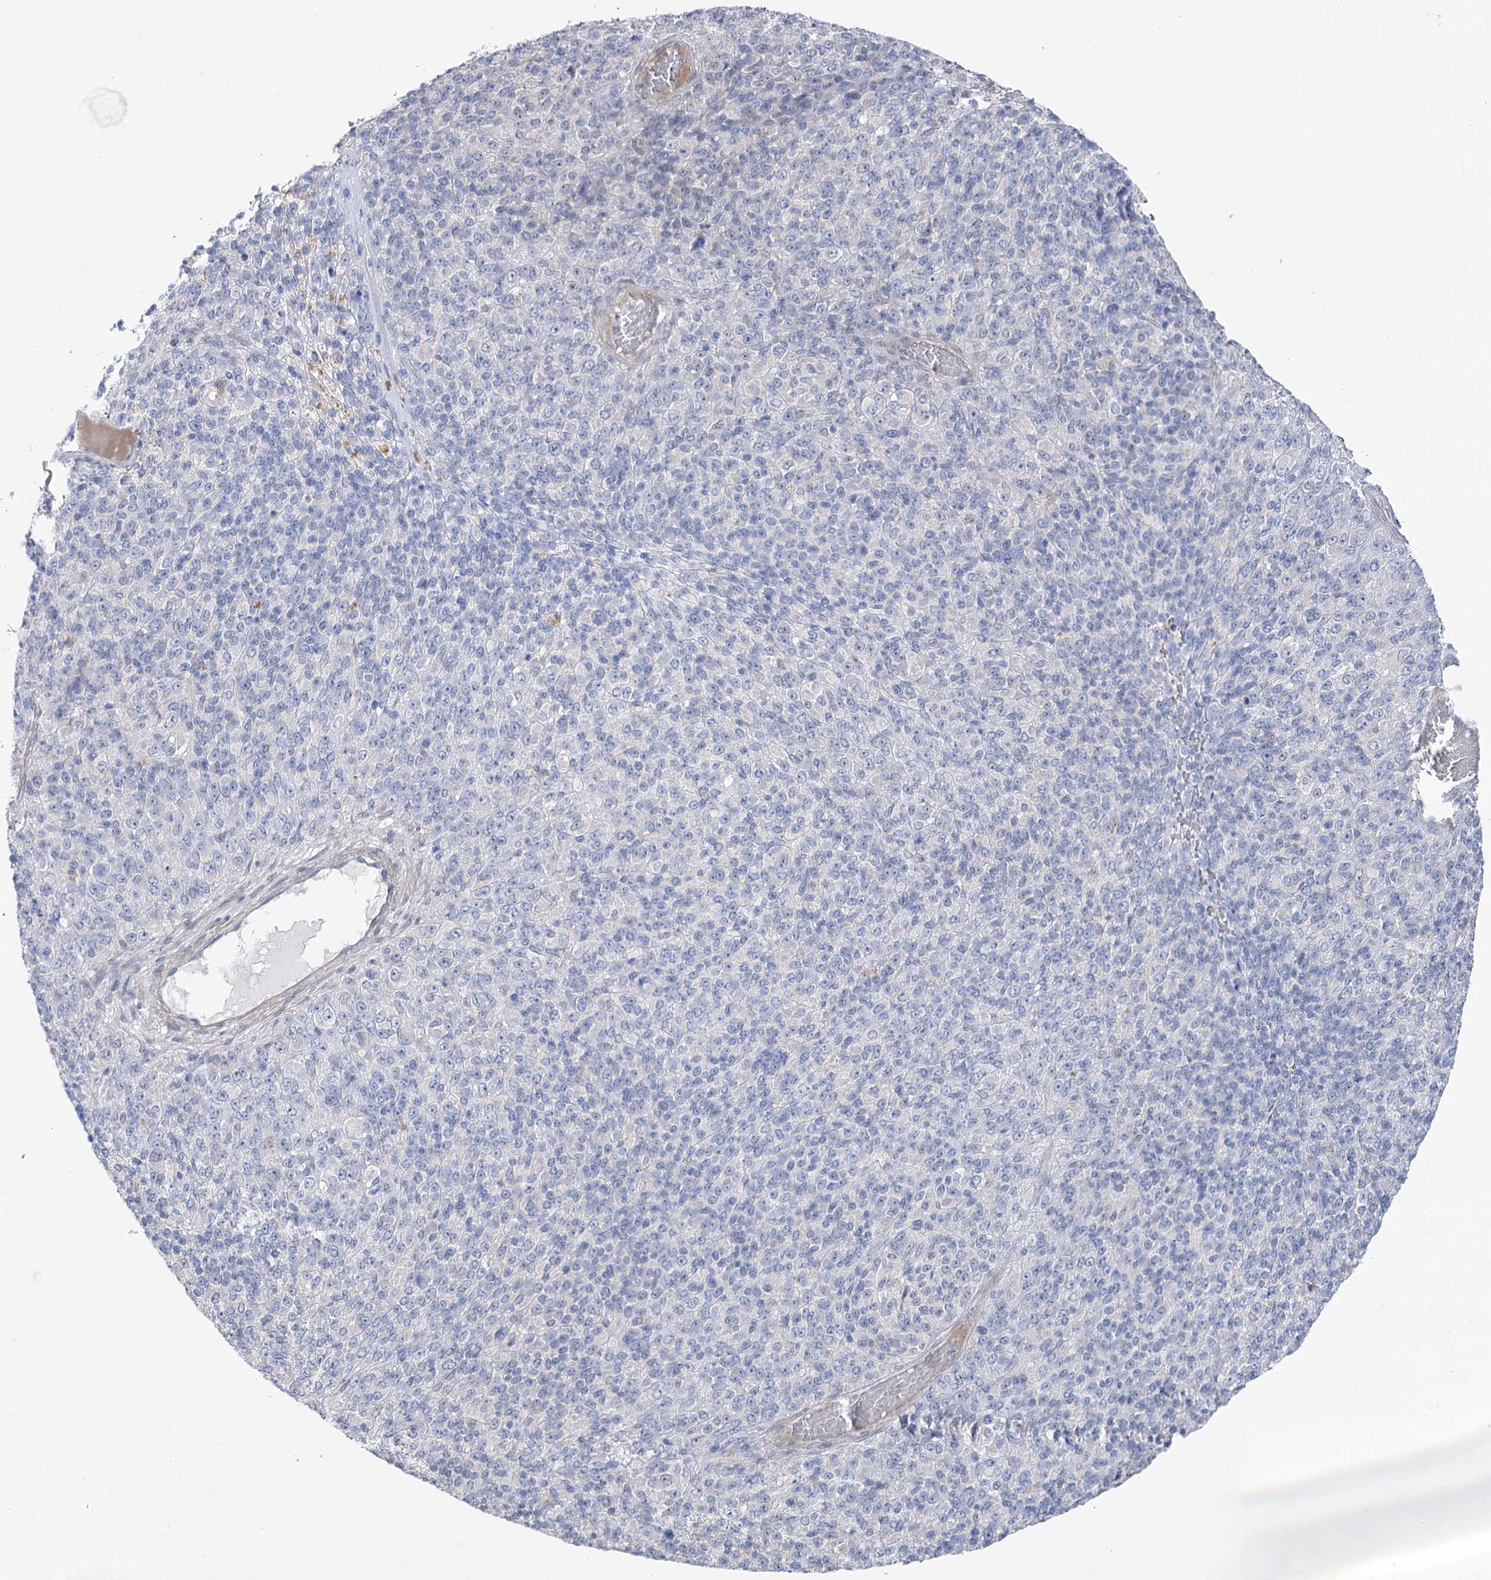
{"staining": {"intensity": "negative", "quantity": "none", "location": "none"}, "tissue": "melanoma", "cell_type": "Tumor cells", "image_type": "cancer", "snomed": [{"axis": "morphology", "description": "Malignant melanoma, Metastatic site"}, {"axis": "topography", "description": "Brain"}], "caption": "The micrograph displays no staining of tumor cells in melanoma. Nuclei are stained in blue.", "gene": "SCN11A", "patient": {"sex": "female", "age": 56}}